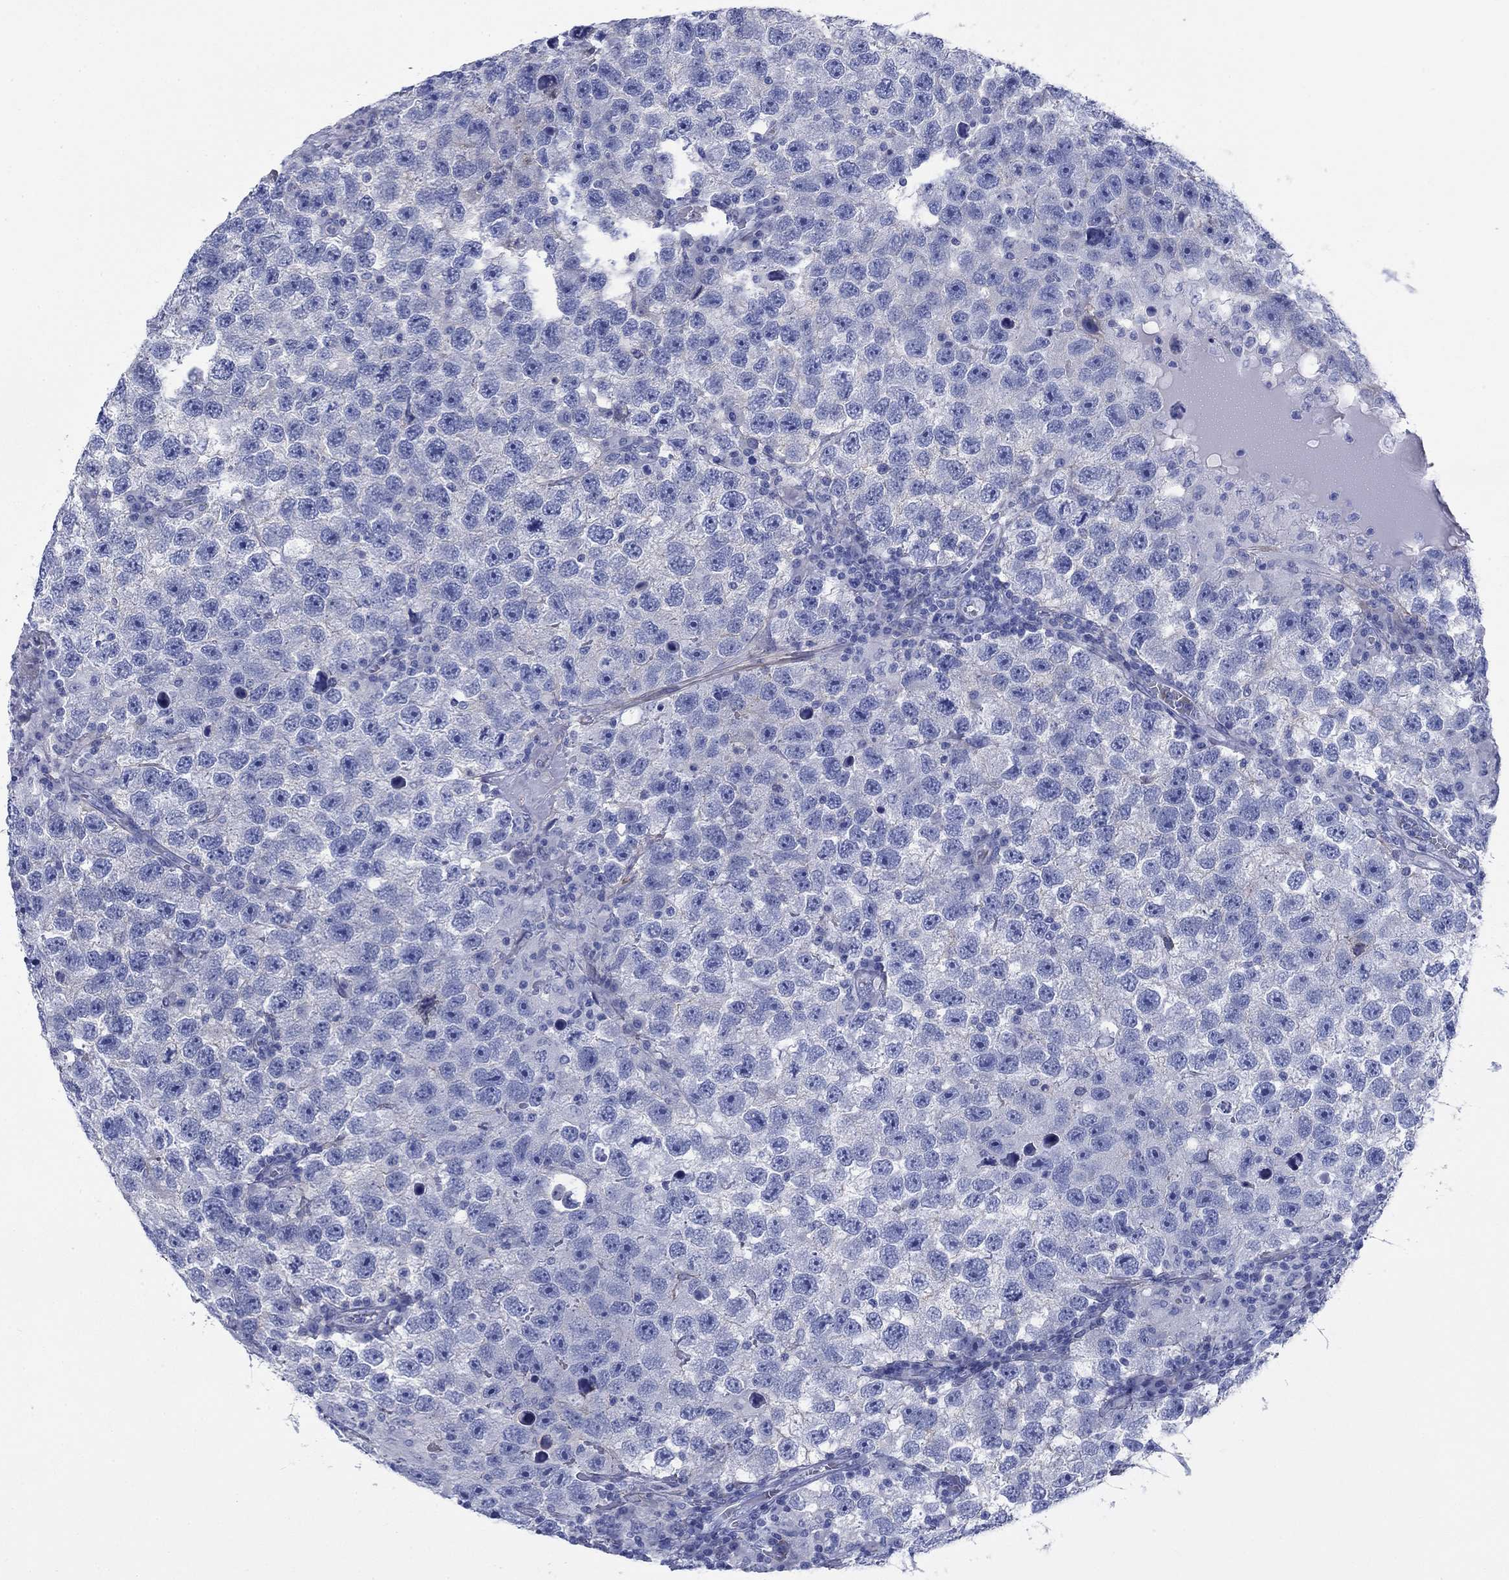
{"staining": {"intensity": "negative", "quantity": "none", "location": "none"}, "tissue": "testis cancer", "cell_type": "Tumor cells", "image_type": "cancer", "snomed": [{"axis": "morphology", "description": "Seminoma, NOS"}, {"axis": "topography", "description": "Testis"}], "caption": "Tumor cells are negative for brown protein staining in testis seminoma.", "gene": "GPC1", "patient": {"sex": "male", "age": 26}}